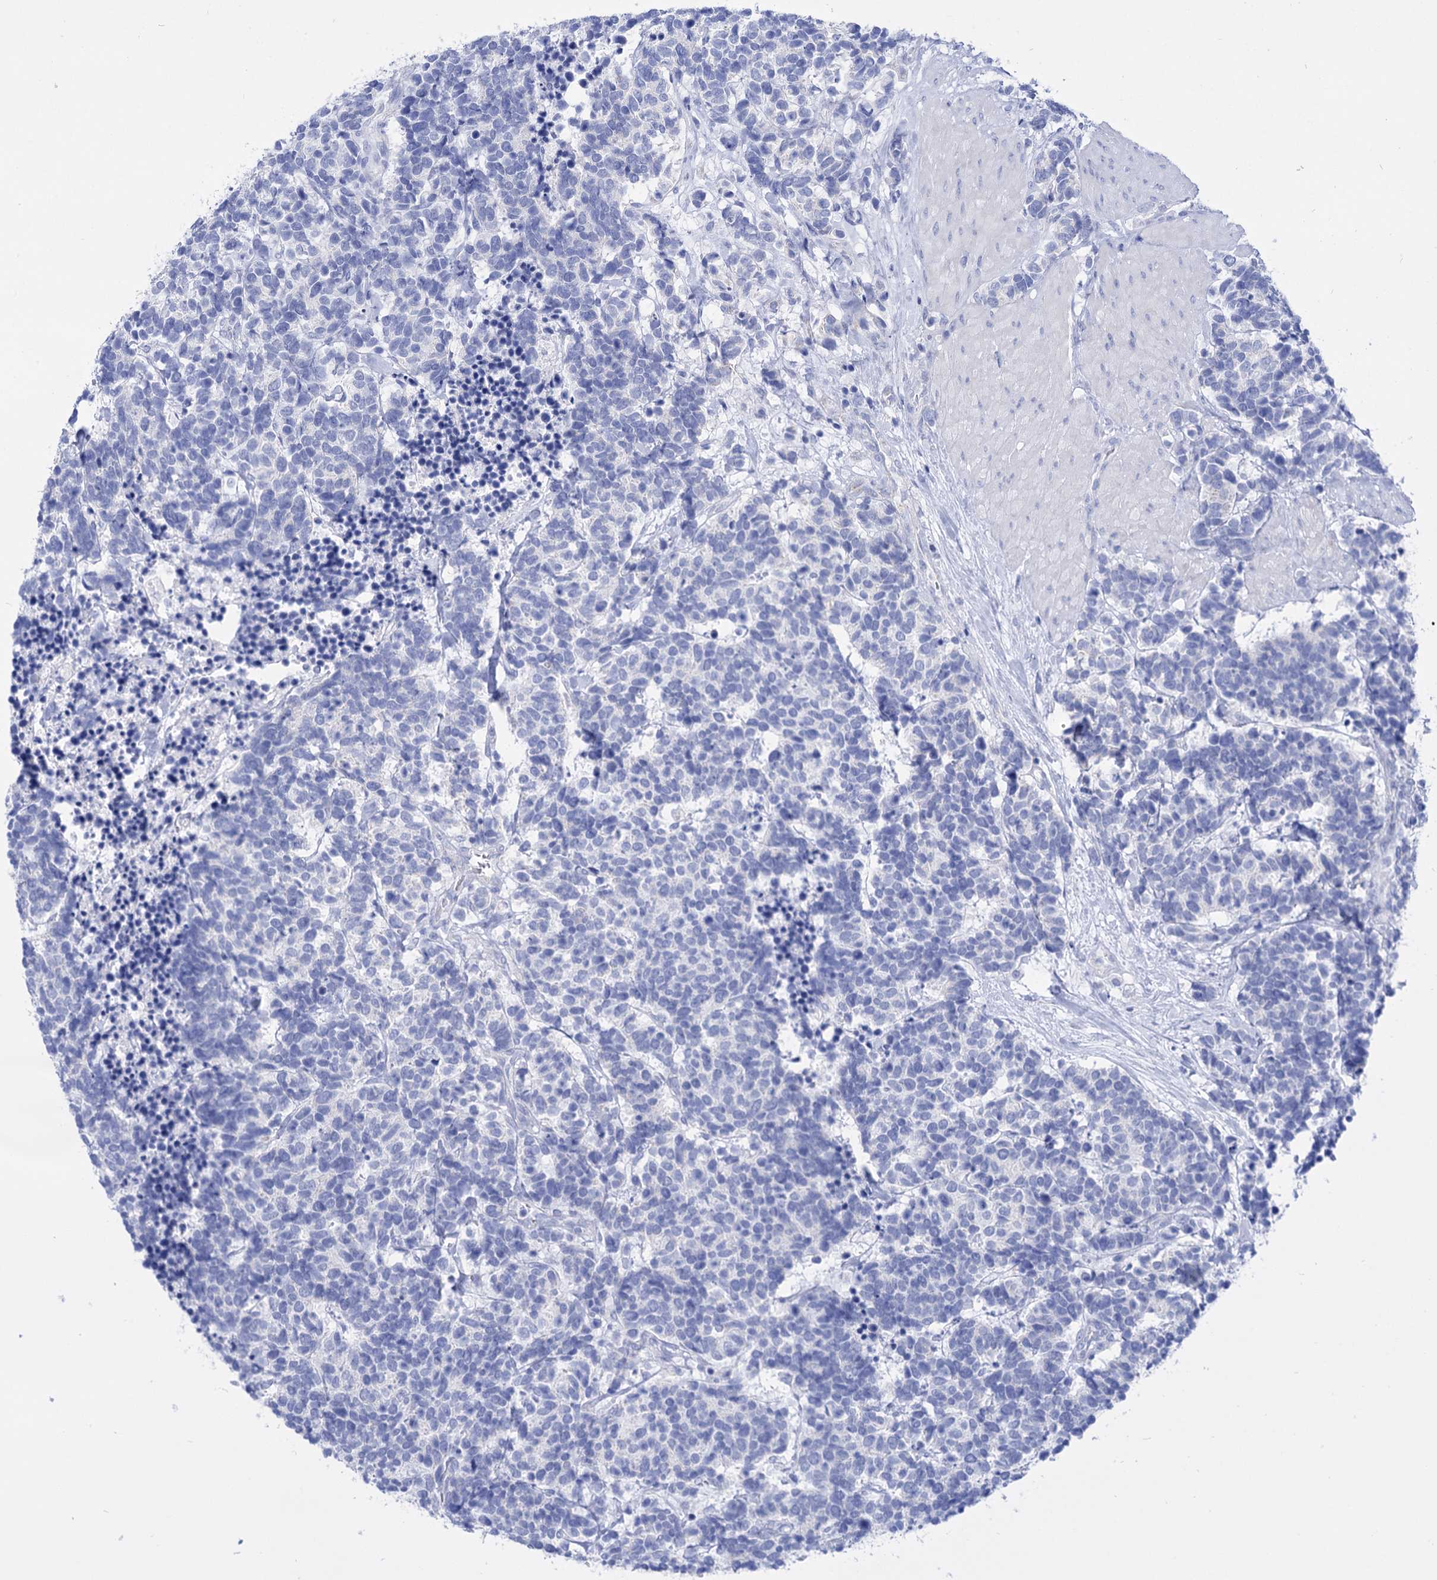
{"staining": {"intensity": "negative", "quantity": "none", "location": "none"}, "tissue": "carcinoid", "cell_type": "Tumor cells", "image_type": "cancer", "snomed": [{"axis": "morphology", "description": "Carcinoma, NOS"}, {"axis": "morphology", "description": "Carcinoid, malignant, NOS"}, {"axis": "topography", "description": "Urinary bladder"}], "caption": "A high-resolution histopathology image shows immunohistochemistry (IHC) staining of carcinoid (malignant), which displays no significant staining in tumor cells.", "gene": "YARS2", "patient": {"sex": "male", "age": 57}}